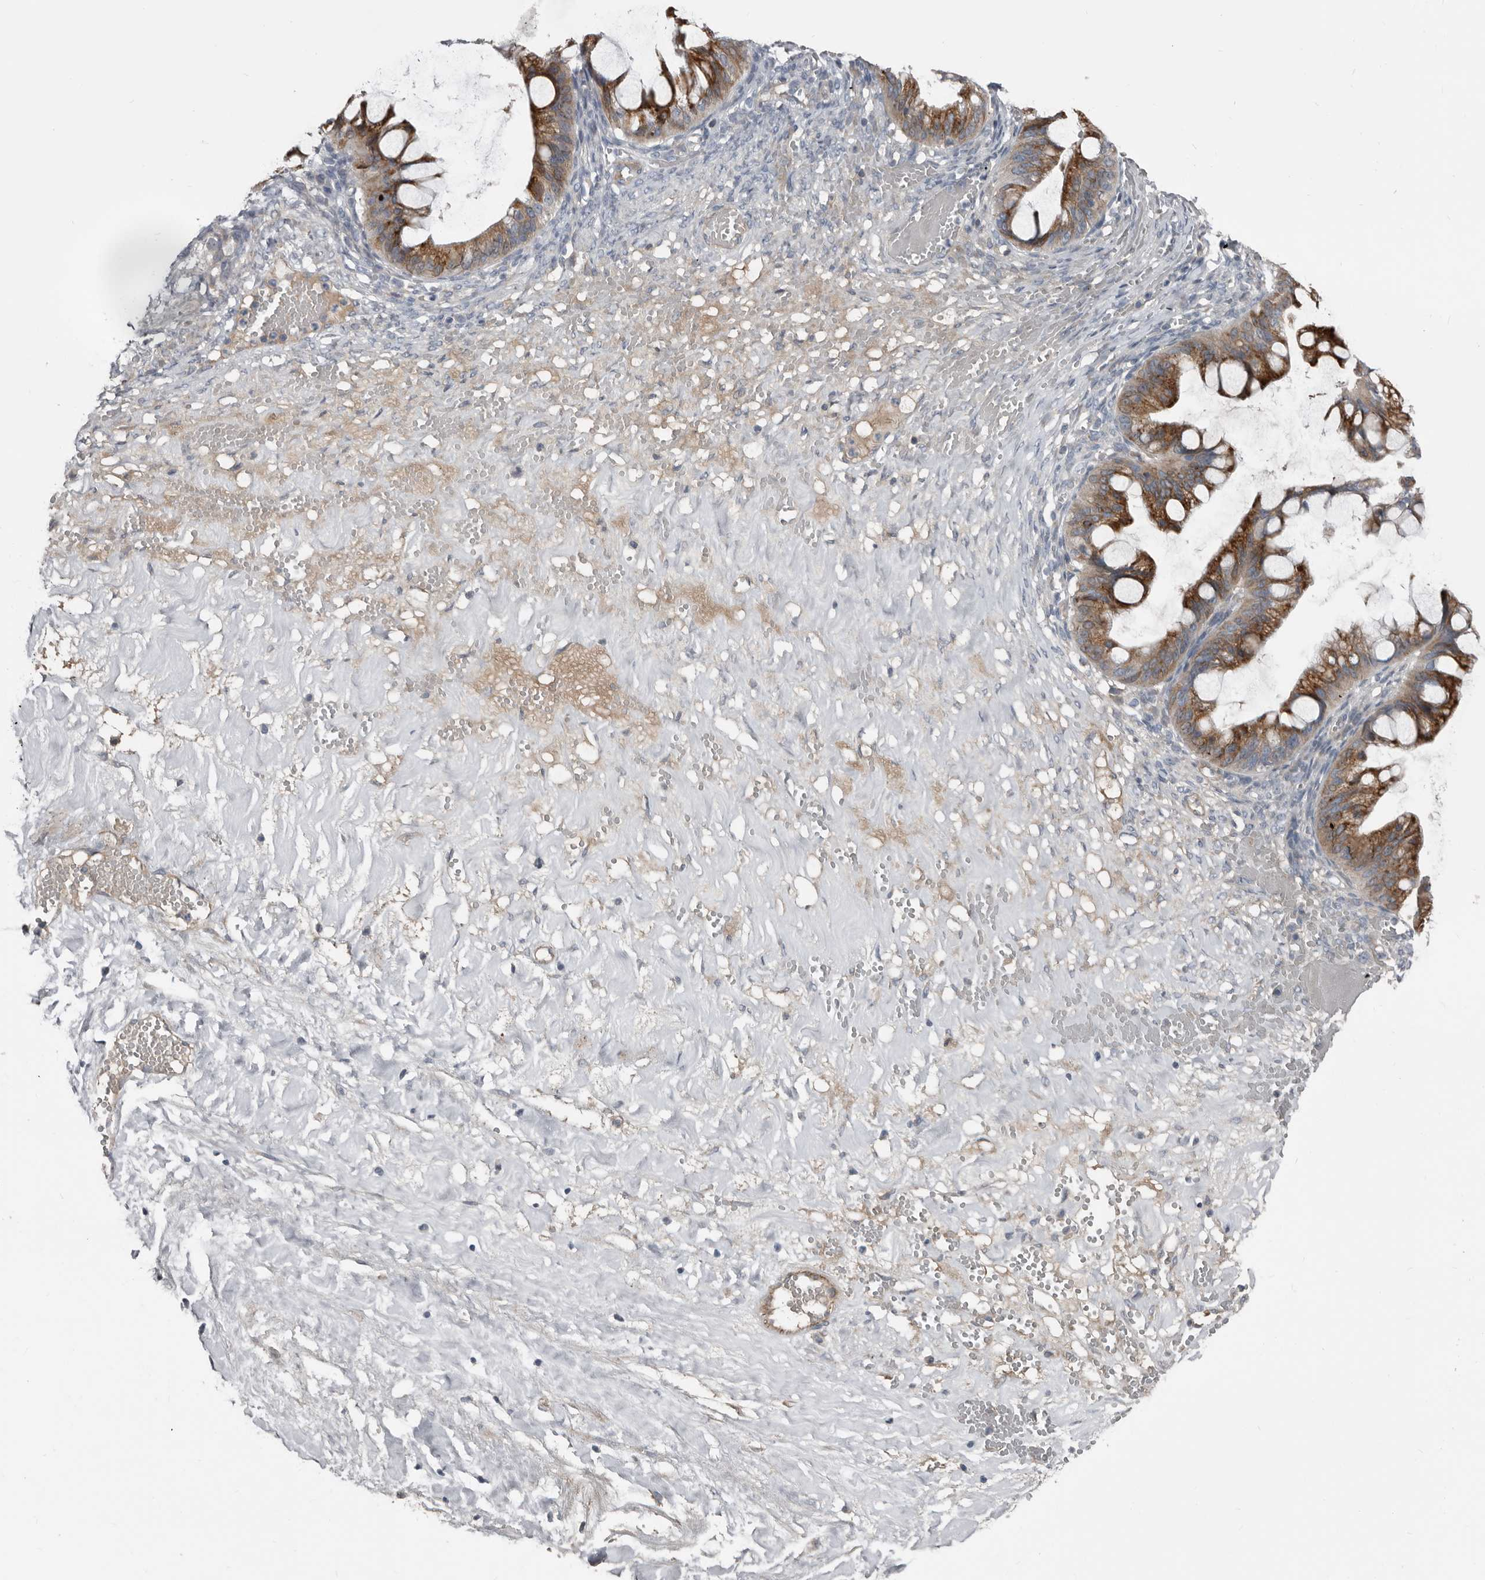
{"staining": {"intensity": "moderate", "quantity": ">75%", "location": "cytoplasmic/membranous"}, "tissue": "ovarian cancer", "cell_type": "Tumor cells", "image_type": "cancer", "snomed": [{"axis": "morphology", "description": "Cystadenocarcinoma, mucinous, NOS"}, {"axis": "topography", "description": "Ovary"}], "caption": "Immunohistochemistry (IHC) micrograph of human ovarian cancer (mucinous cystadenocarcinoma) stained for a protein (brown), which shows medium levels of moderate cytoplasmic/membranous expression in approximately >75% of tumor cells.", "gene": "ZNF114", "patient": {"sex": "female", "age": 73}}